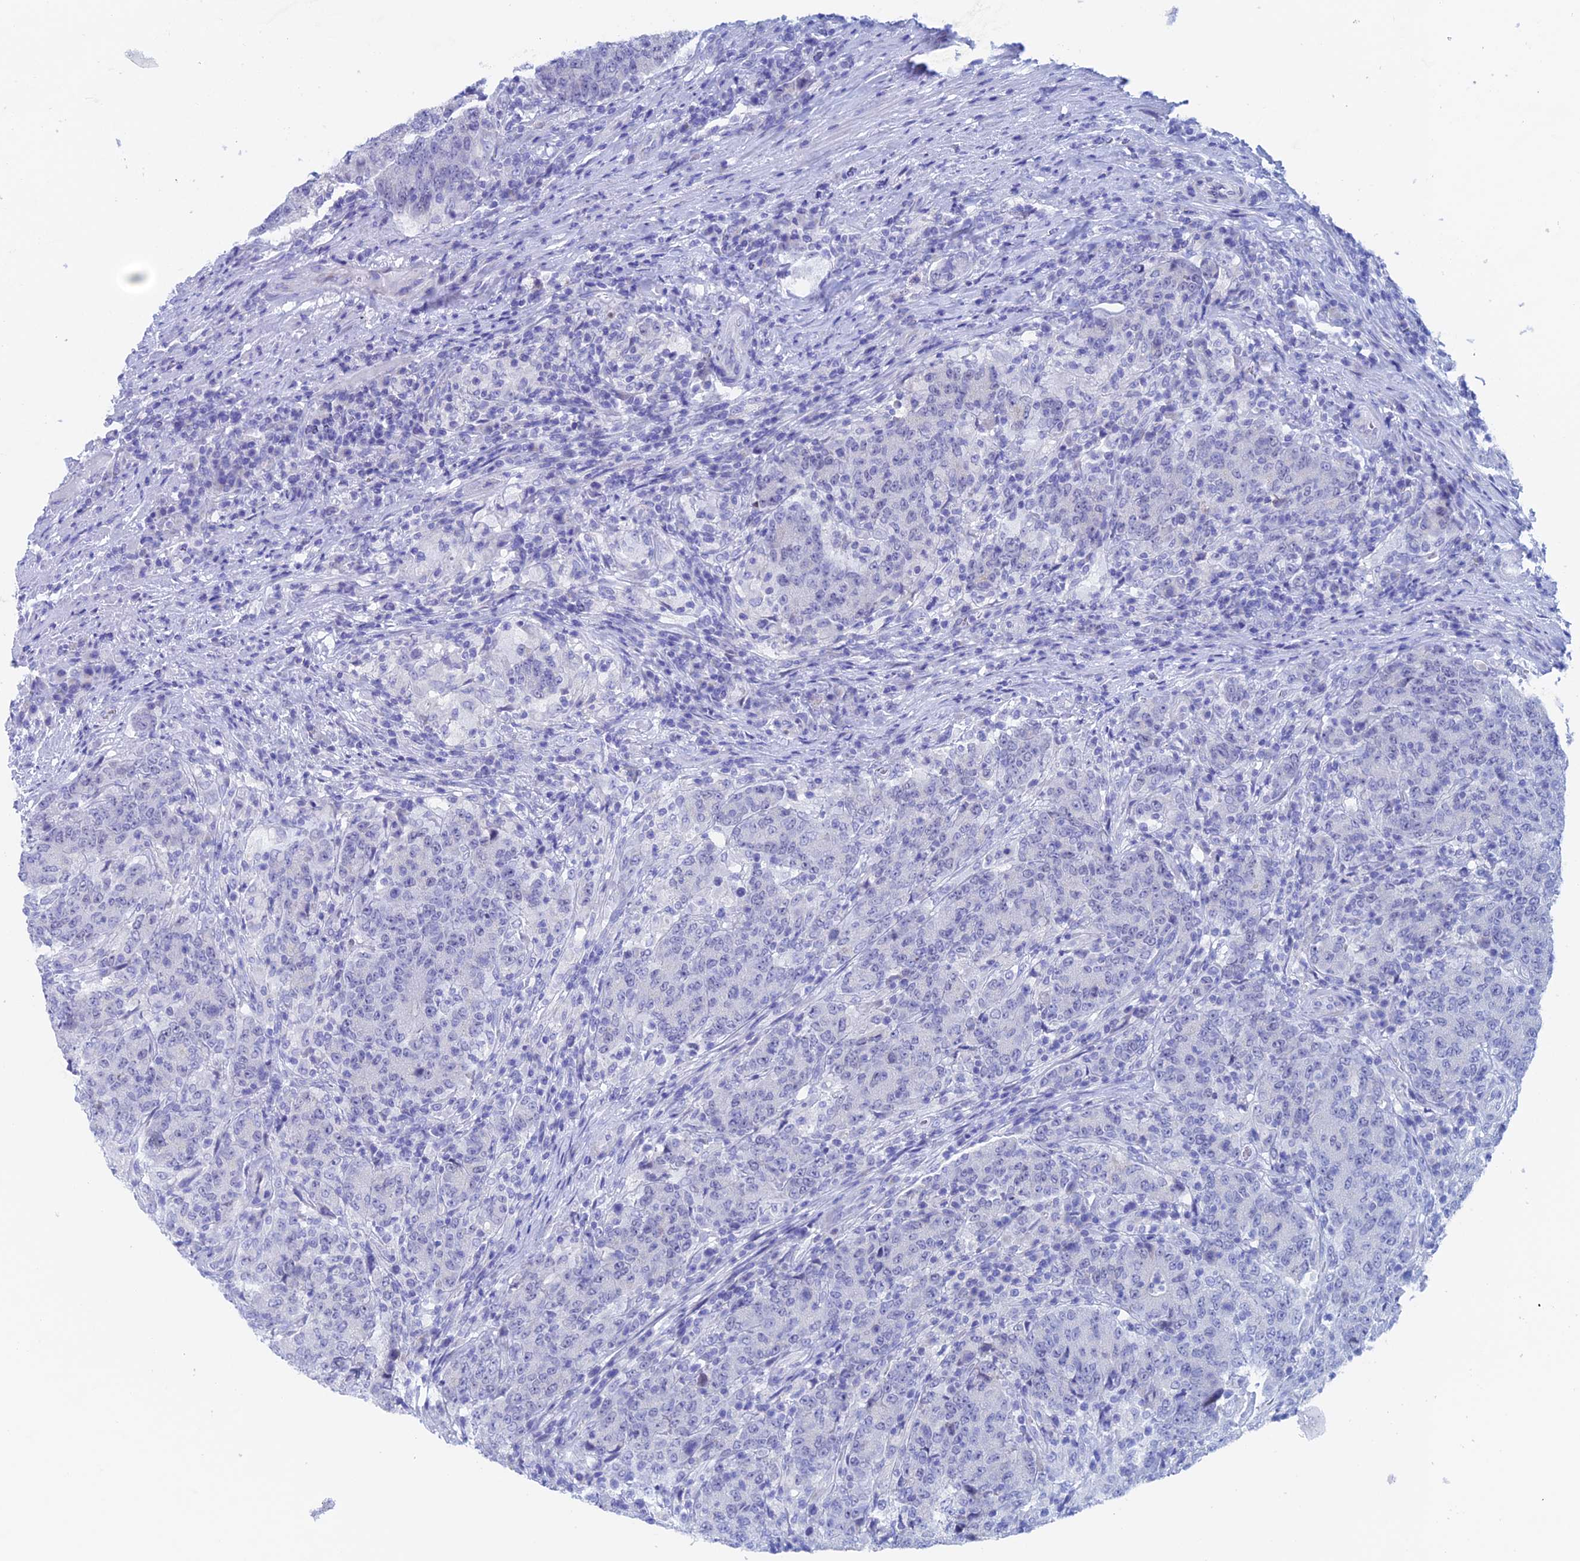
{"staining": {"intensity": "negative", "quantity": "none", "location": "none"}, "tissue": "colorectal cancer", "cell_type": "Tumor cells", "image_type": "cancer", "snomed": [{"axis": "morphology", "description": "Adenocarcinoma, NOS"}, {"axis": "topography", "description": "Colon"}], "caption": "IHC photomicrograph of neoplastic tissue: colorectal cancer (adenocarcinoma) stained with DAB reveals no significant protein positivity in tumor cells. Brightfield microscopy of IHC stained with DAB (3,3'-diaminobenzidine) (brown) and hematoxylin (blue), captured at high magnification.", "gene": "PSMC3IP", "patient": {"sex": "female", "age": 75}}